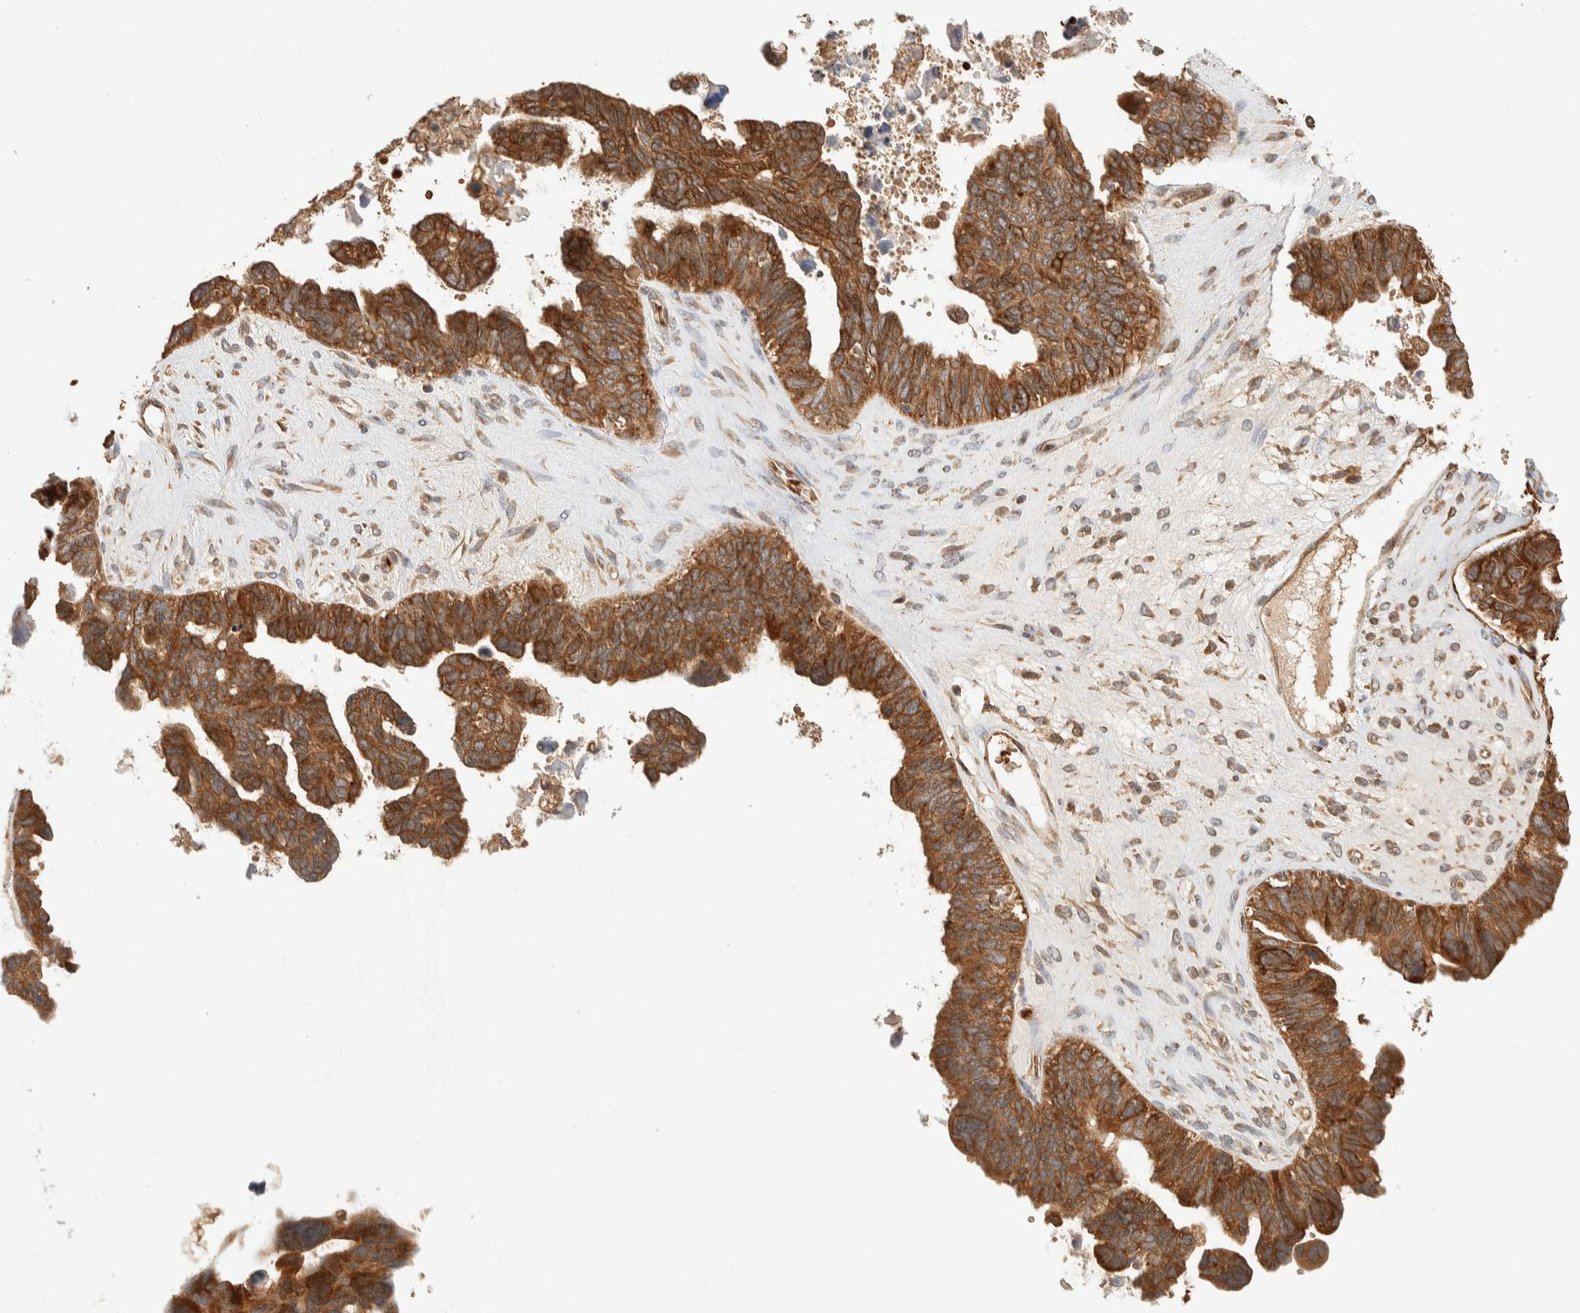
{"staining": {"intensity": "strong", "quantity": ">75%", "location": "cytoplasmic/membranous"}, "tissue": "ovarian cancer", "cell_type": "Tumor cells", "image_type": "cancer", "snomed": [{"axis": "morphology", "description": "Cystadenocarcinoma, serous, NOS"}, {"axis": "topography", "description": "Ovary"}], "caption": "The photomicrograph exhibits staining of serous cystadenocarcinoma (ovarian), revealing strong cytoplasmic/membranous protein staining (brown color) within tumor cells.", "gene": "TTI2", "patient": {"sex": "female", "age": 79}}